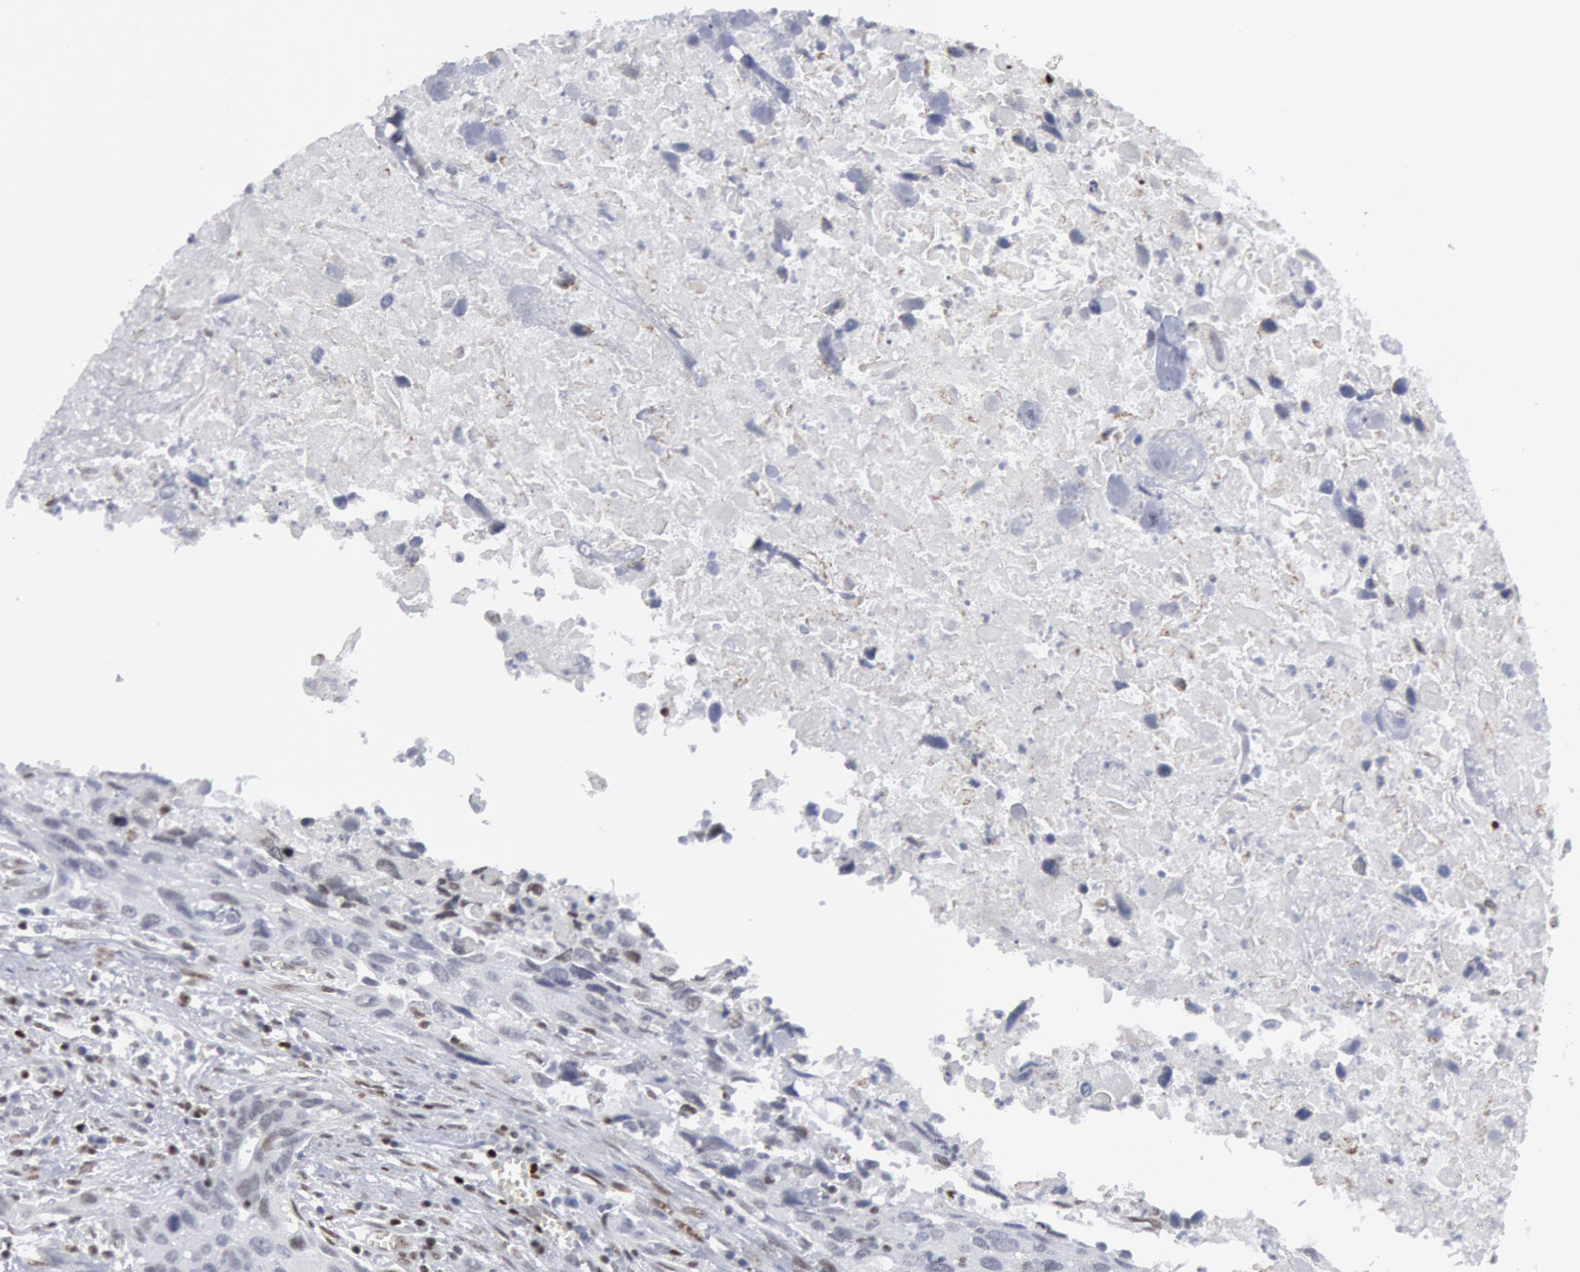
{"staining": {"intensity": "weak", "quantity": "<25%", "location": "nuclear"}, "tissue": "urothelial cancer", "cell_type": "Tumor cells", "image_type": "cancer", "snomed": [{"axis": "morphology", "description": "Urothelial carcinoma, High grade"}, {"axis": "topography", "description": "Urinary bladder"}], "caption": "Tumor cells are negative for protein expression in human high-grade urothelial carcinoma.", "gene": "MECP2", "patient": {"sex": "male", "age": 71}}